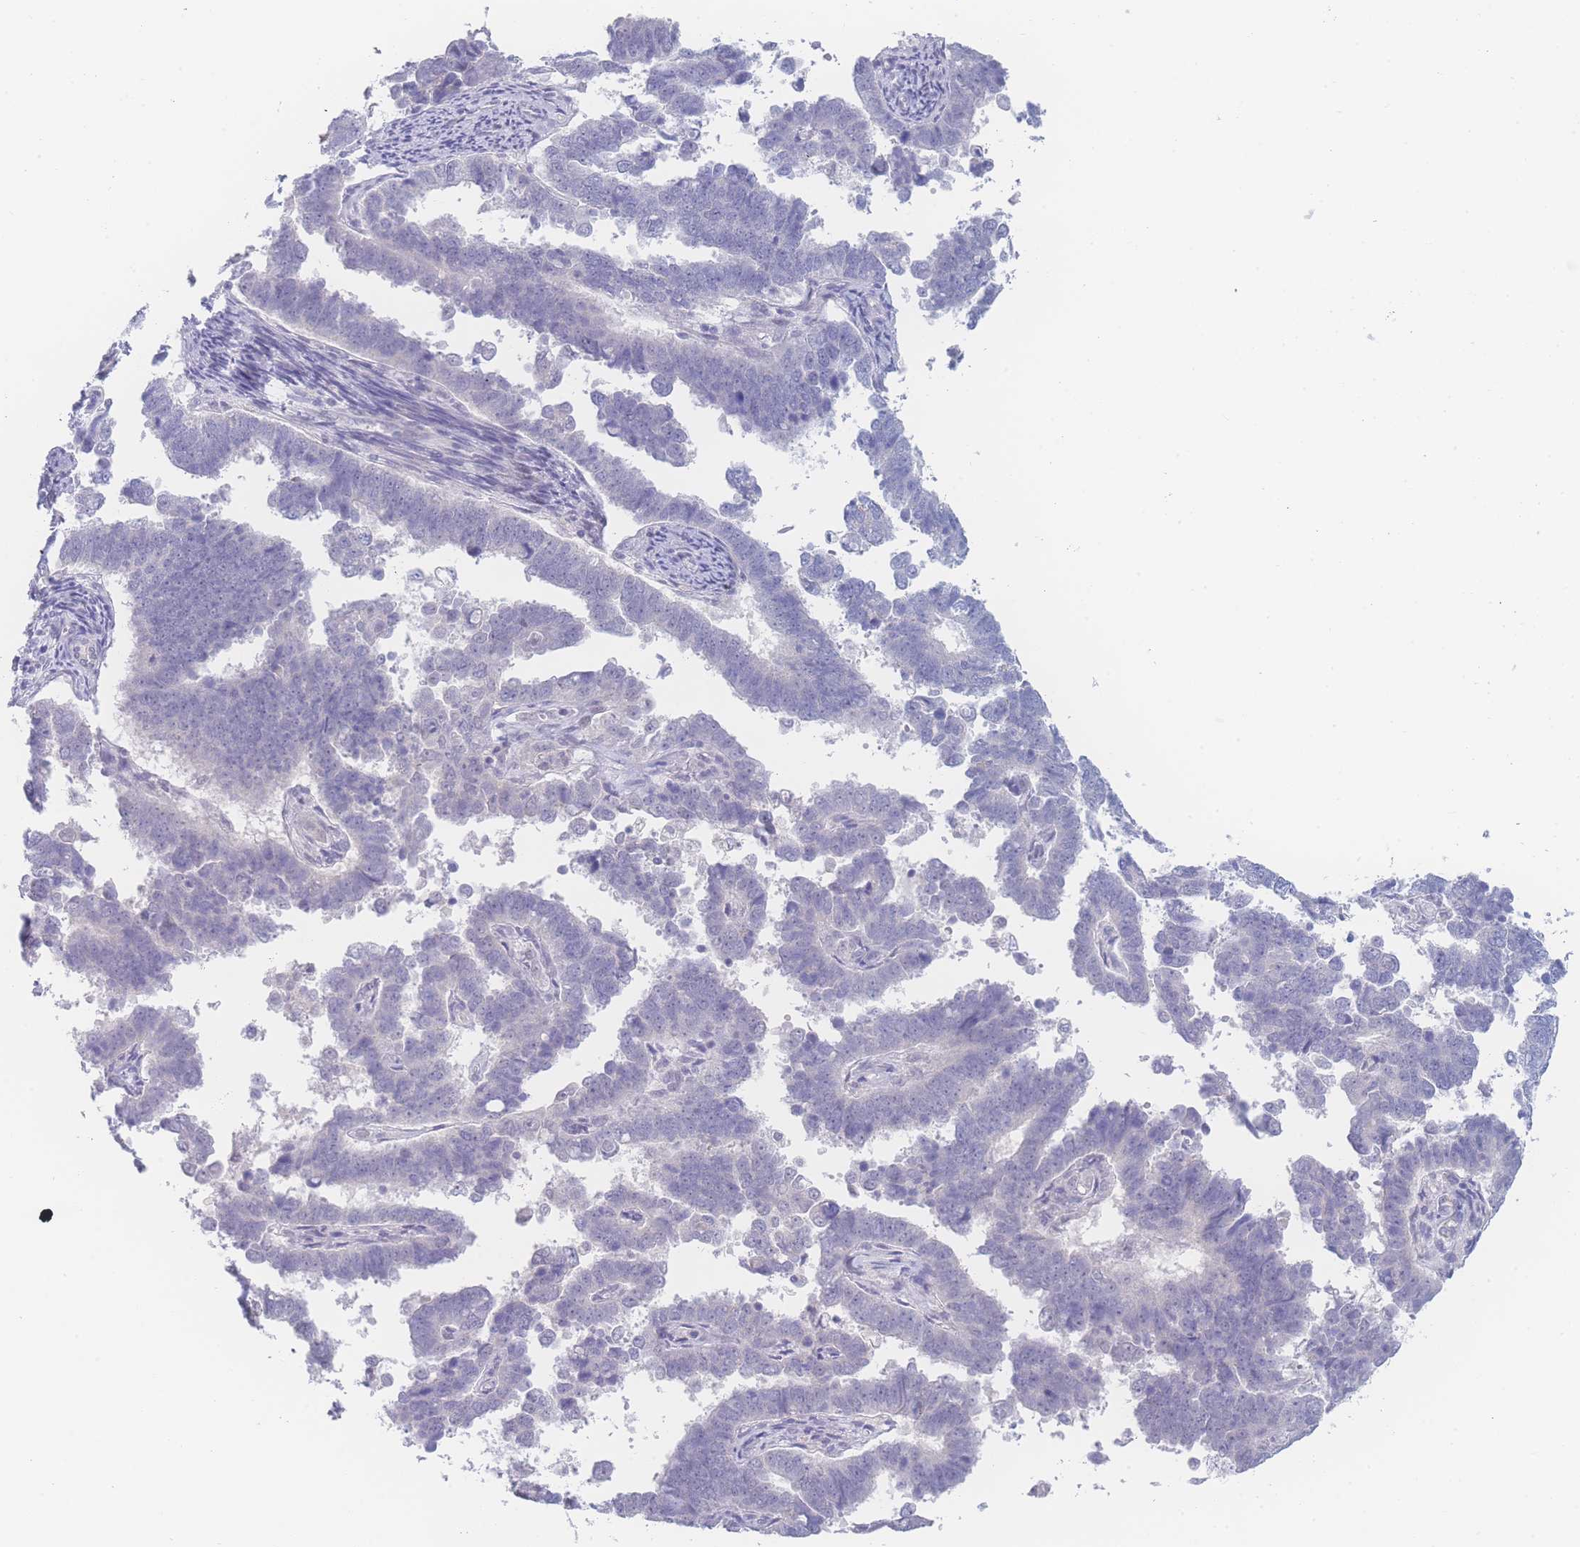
{"staining": {"intensity": "negative", "quantity": "none", "location": "none"}, "tissue": "endometrial cancer", "cell_type": "Tumor cells", "image_type": "cancer", "snomed": [{"axis": "morphology", "description": "Adenocarcinoma, NOS"}, {"axis": "topography", "description": "Endometrium"}], "caption": "Histopathology image shows no protein expression in tumor cells of endometrial cancer tissue.", "gene": "PRSS22", "patient": {"sex": "female", "age": 75}}